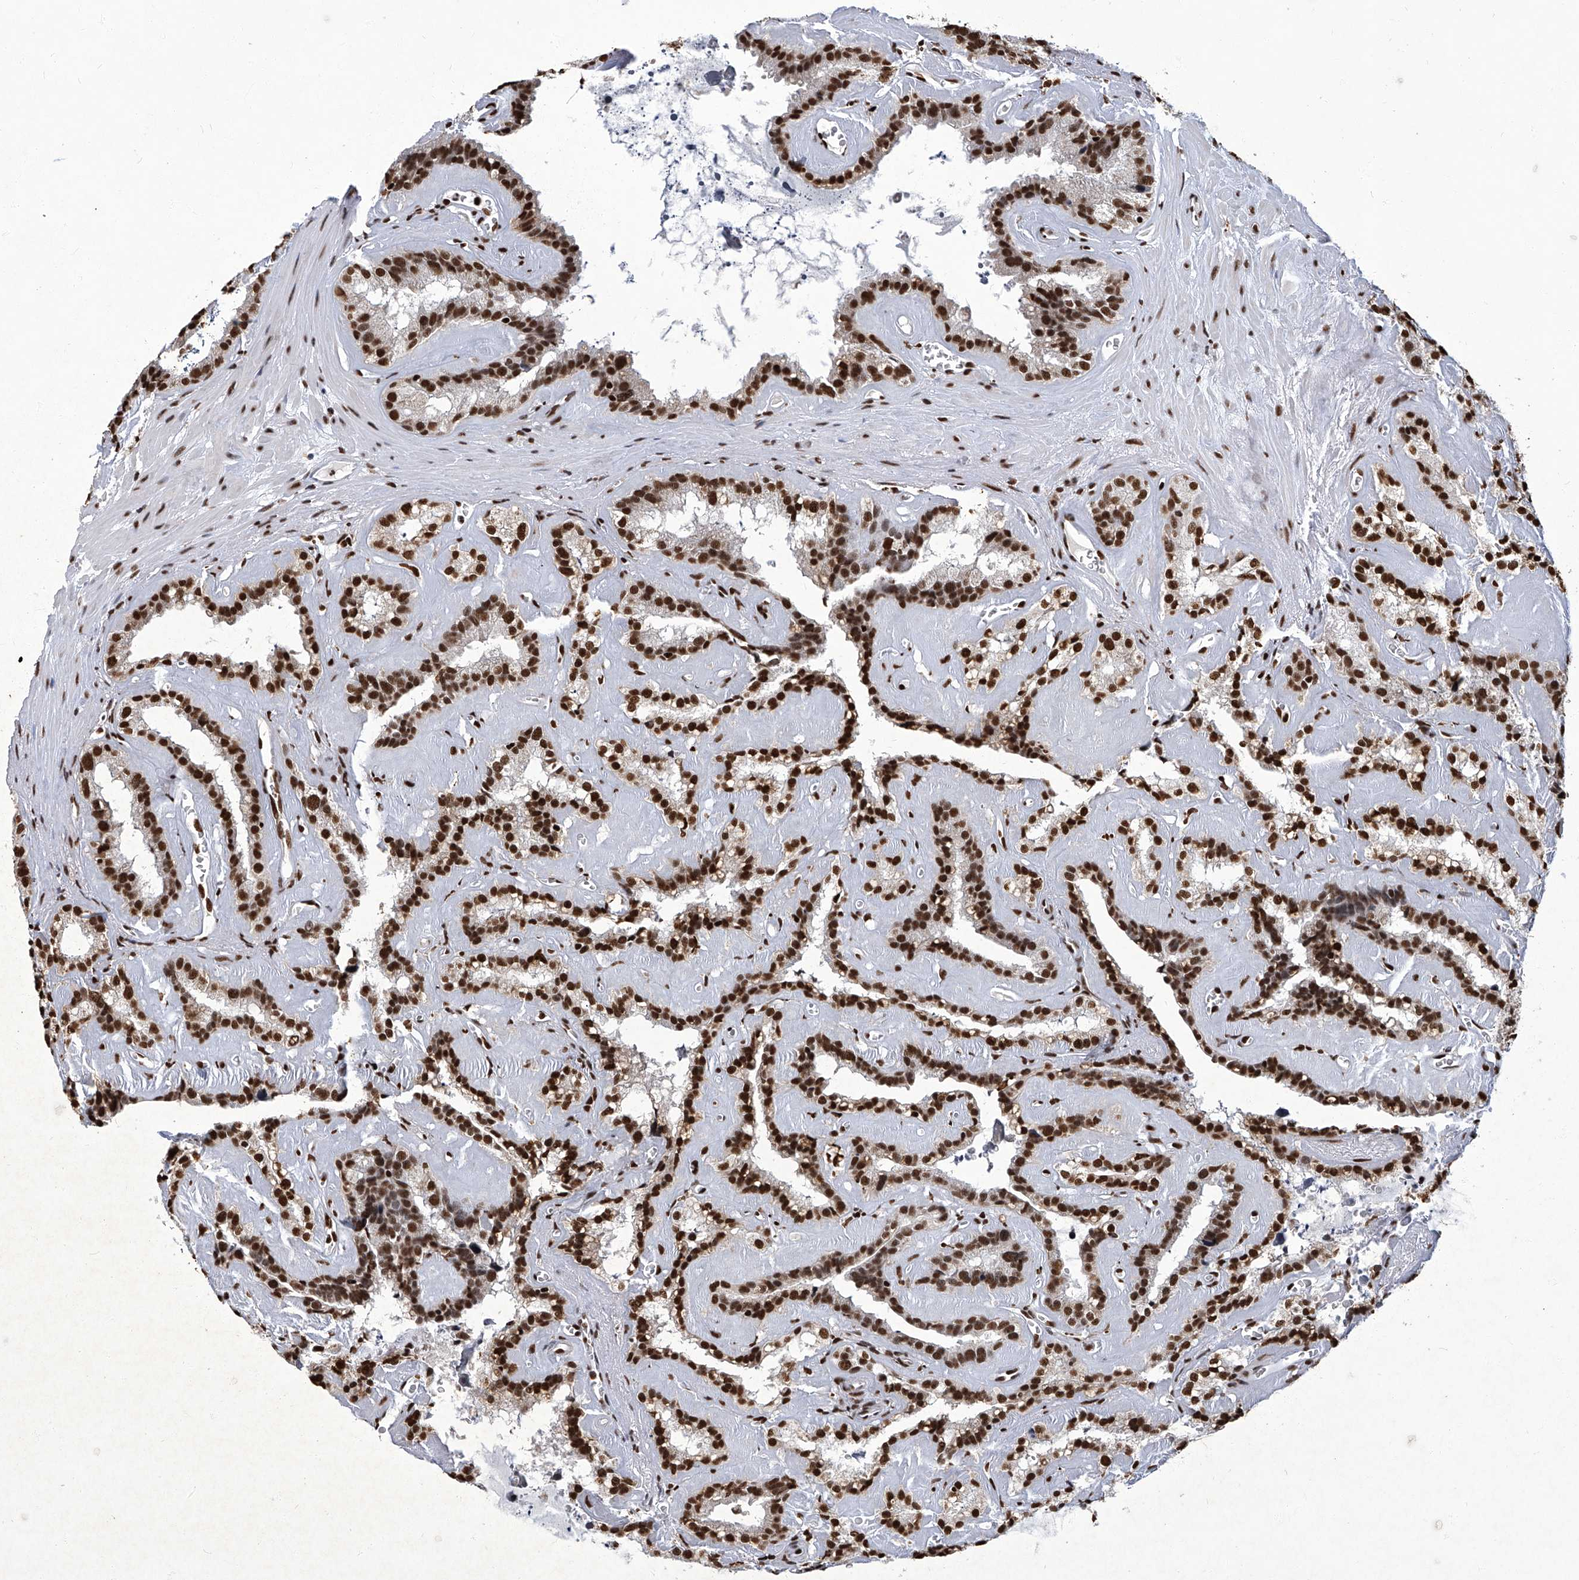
{"staining": {"intensity": "strong", "quantity": ">75%", "location": "nuclear"}, "tissue": "seminal vesicle", "cell_type": "Glandular cells", "image_type": "normal", "snomed": [{"axis": "morphology", "description": "Normal tissue, NOS"}, {"axis": "topography", "description": "Prostate"}, {"axis": "topography", "description": "Seminal veicle"}], "caption": "A brown stain highlights strong nuclear positivity of a protein in glandular cells of unremarkable seminal vesicle.", "gene": "HBP1", "patient": {"sex": "male", "age": 59}}